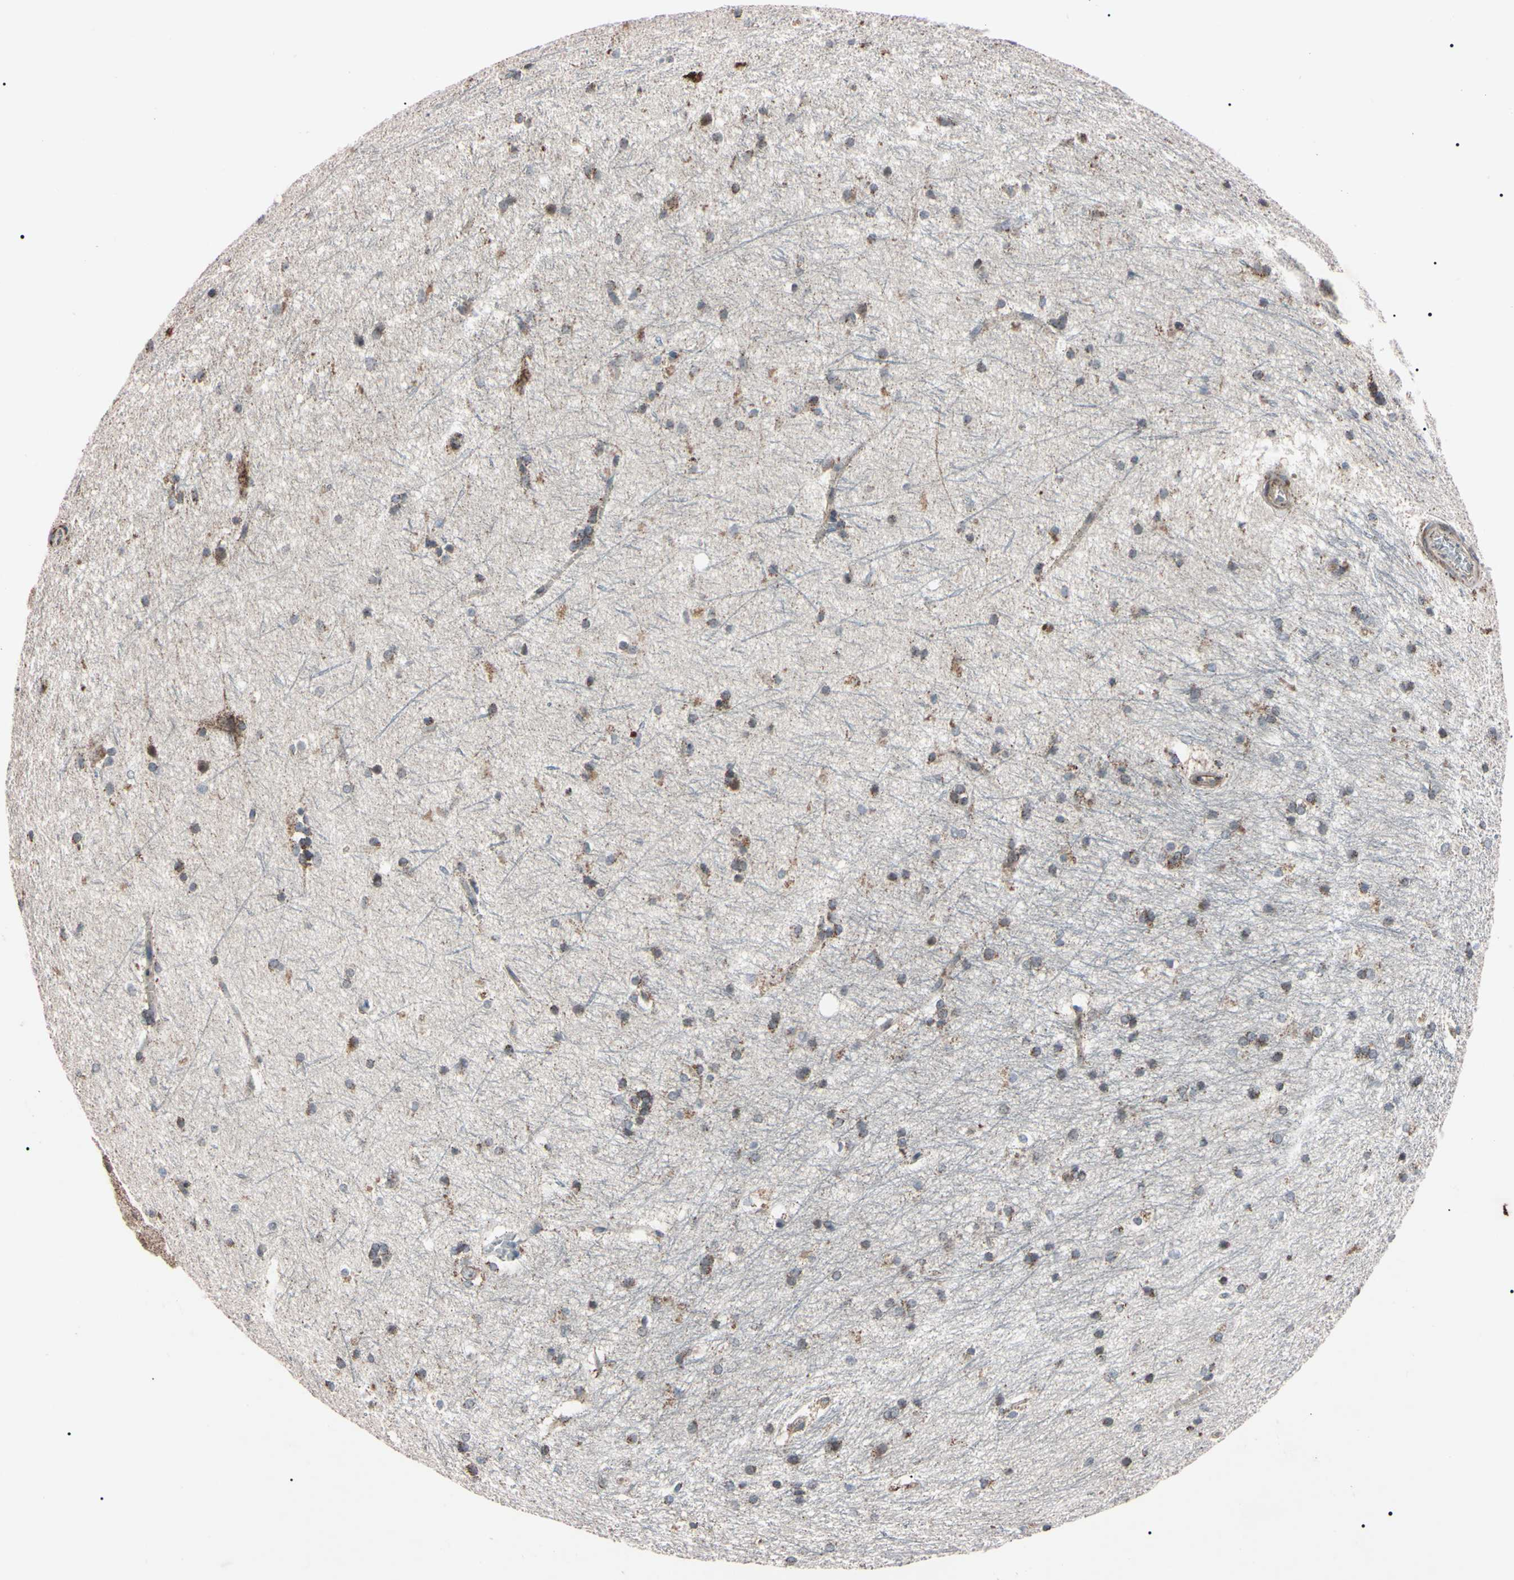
{"staining": {"intensity": "weak", "quantity": "25%-75%", "location": "cytoplasmic/membranous"}, "tissue": "hippocampus", "cell_type": "Glial cells", "image_type": "normal", "snomed": [{"axis": "morphology", "description": "Normal tissue, NOS"}, {"axis": "topography", "description": "Hippocampus"}], "caption": "This histopathology image reveals immunohistochemistry (IHC) staining of unremarkable hippocampus, with low weak cytoplasmic/membranous staining in about 25%-75% of glial cells.", "gene": "TNFRSF1A", "patient": {"sex": "female", "age": 19}}